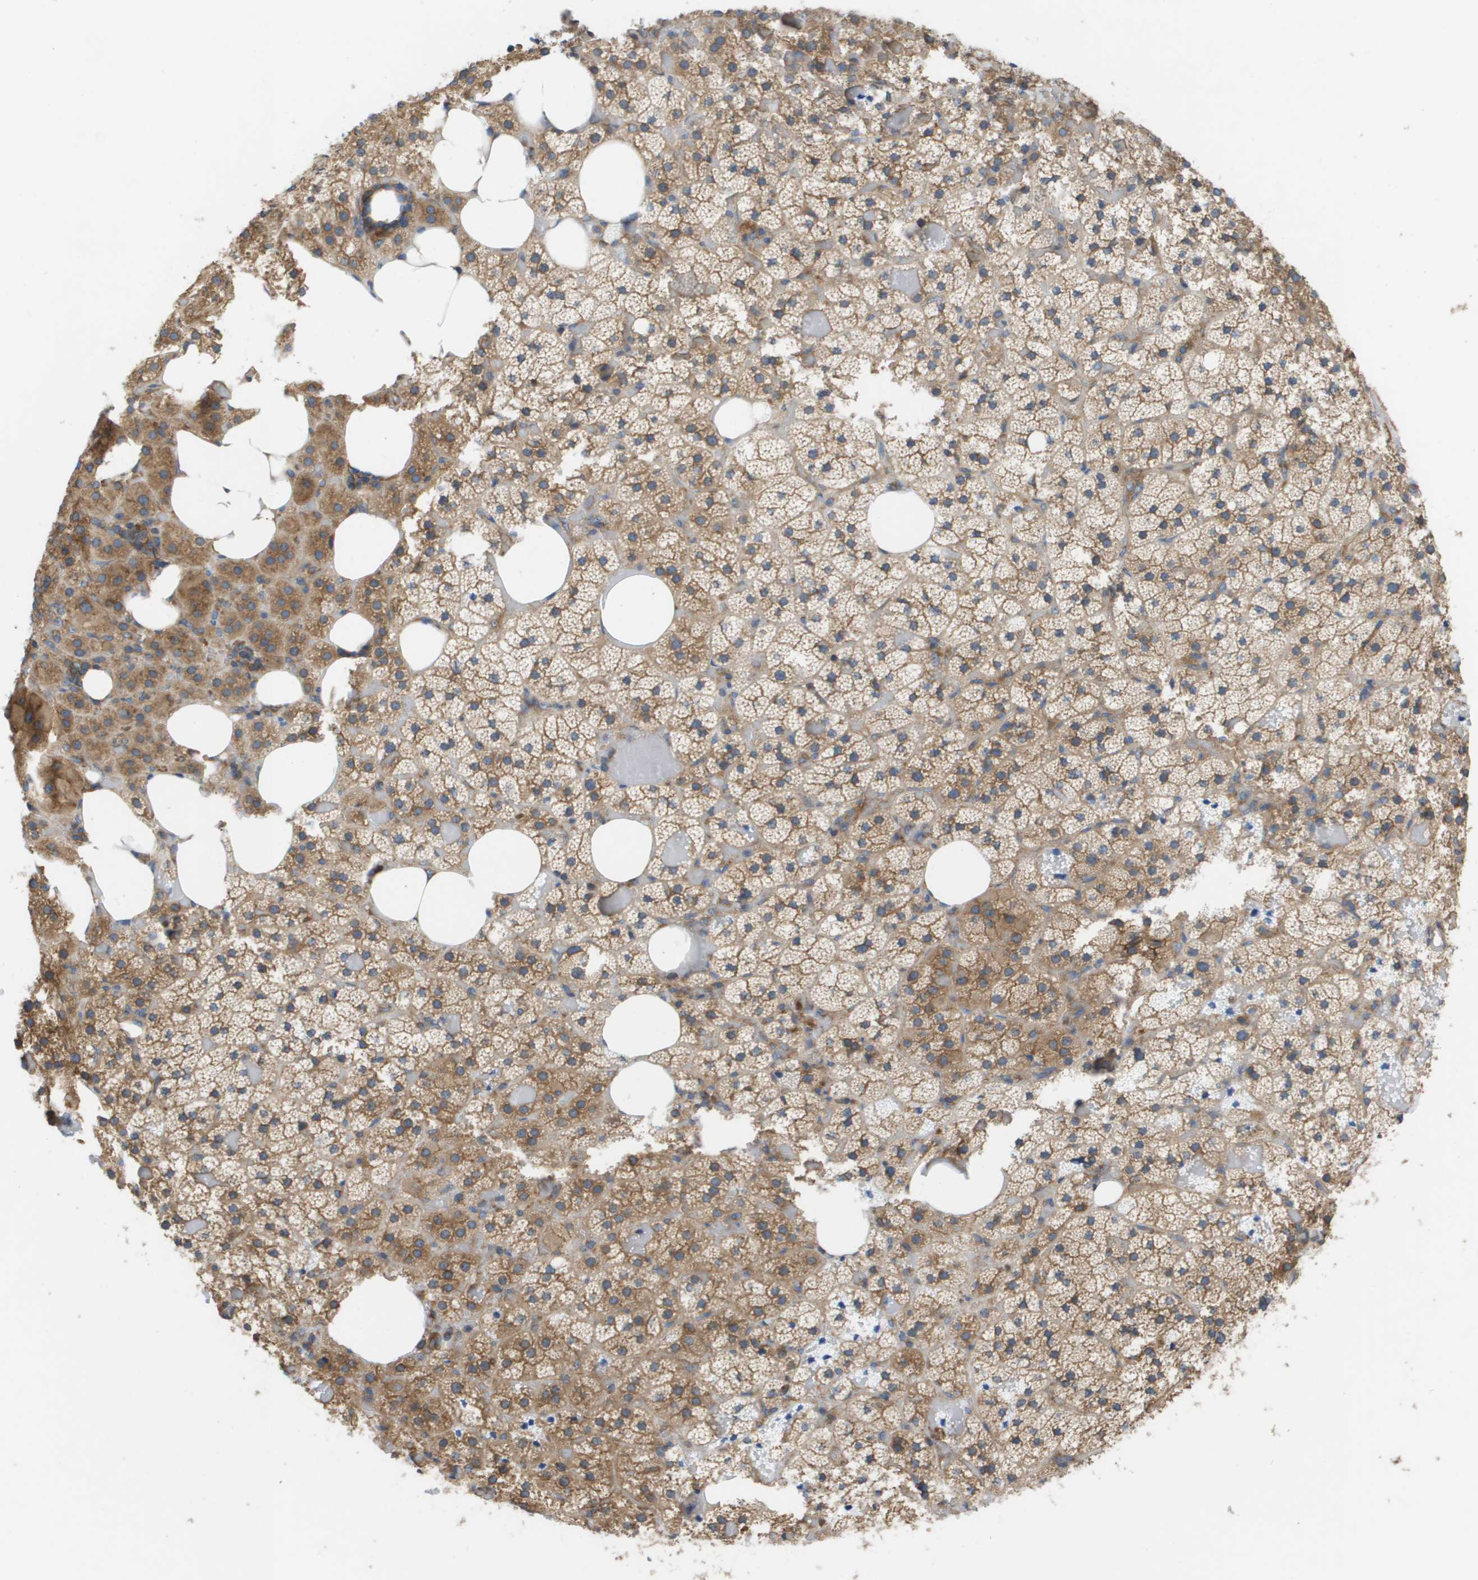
{"staining": {"intensity": "moderate", "quantity": ">75%", "location": "cytoplasmic/membranous"}, "tissue": "adrenal gland", "cell_type": "Glandular cells", "image_type": "normal", "snomed": [{"axis": "morphology", "description": "Normal tissue, NOS"}, {"axis": "topography", "description": "Adrenal gland"}], "caption": "Approximately >75% of glandular cells in unremarkable human adrenal gland reveal moderate cytoplasmic/membranous protein staining as visualized by brown immunohistochemical staining.", "gene": "EIF4G2", "patient": {"sex": "female", "age": 59}}